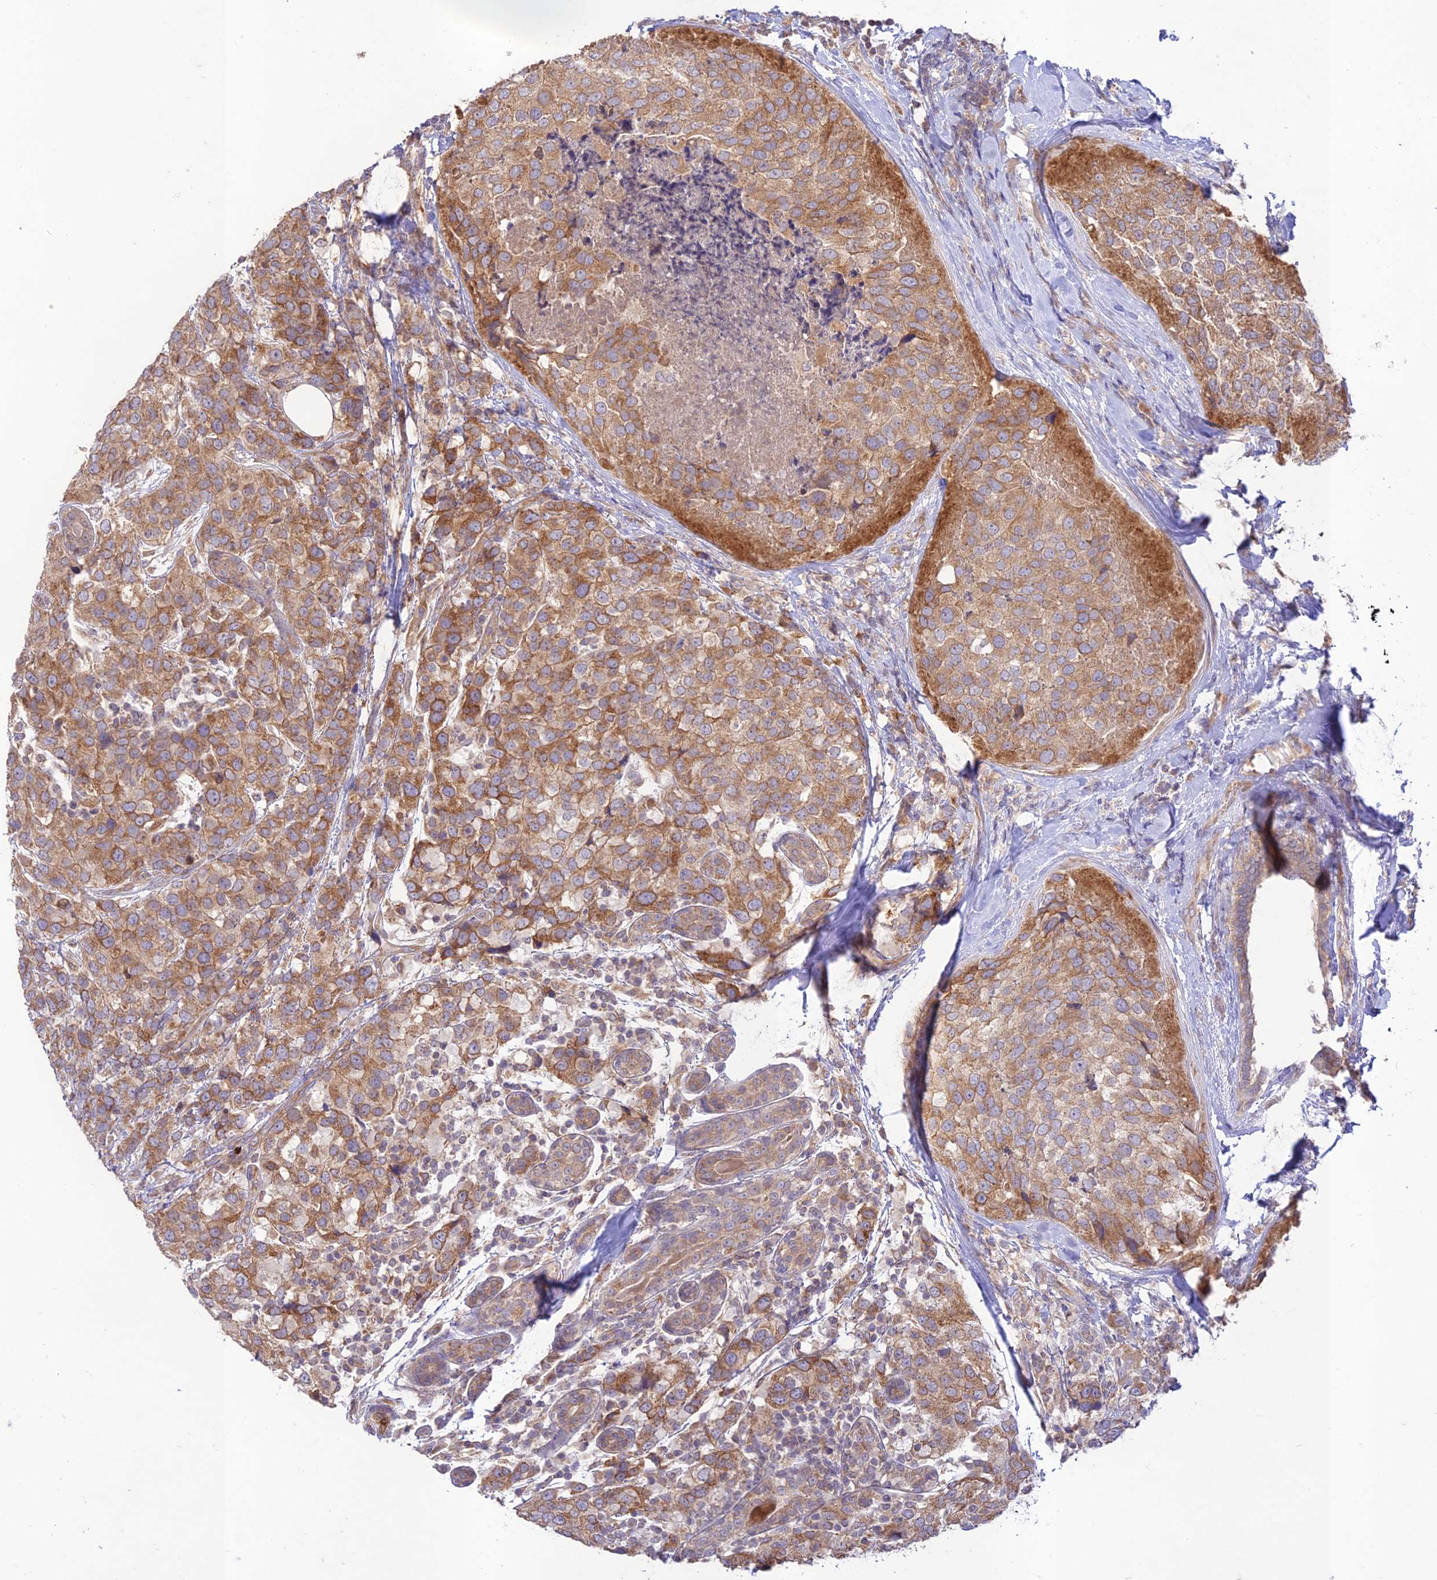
{"staining": {"intensity": "moderate", "quantity": ">75%", "location": "cytoplasmic/membranous"}, "tissue": "breast cancer", "cell_type": "Tumor cells", "image_type": "cancer", "snomed": [{"axis": "morphology", "description": "Lobular carcinoma"}, {"axis": "topography", "description": "Breast"}], "caption": "A photomicrograph of human breast cancer stained for a protein exhibits moderate cytoplasmic/membranous brown staining in tumor cells.", "gene": "TMEM259", "patient": {"sex": "female", "age": 59}}